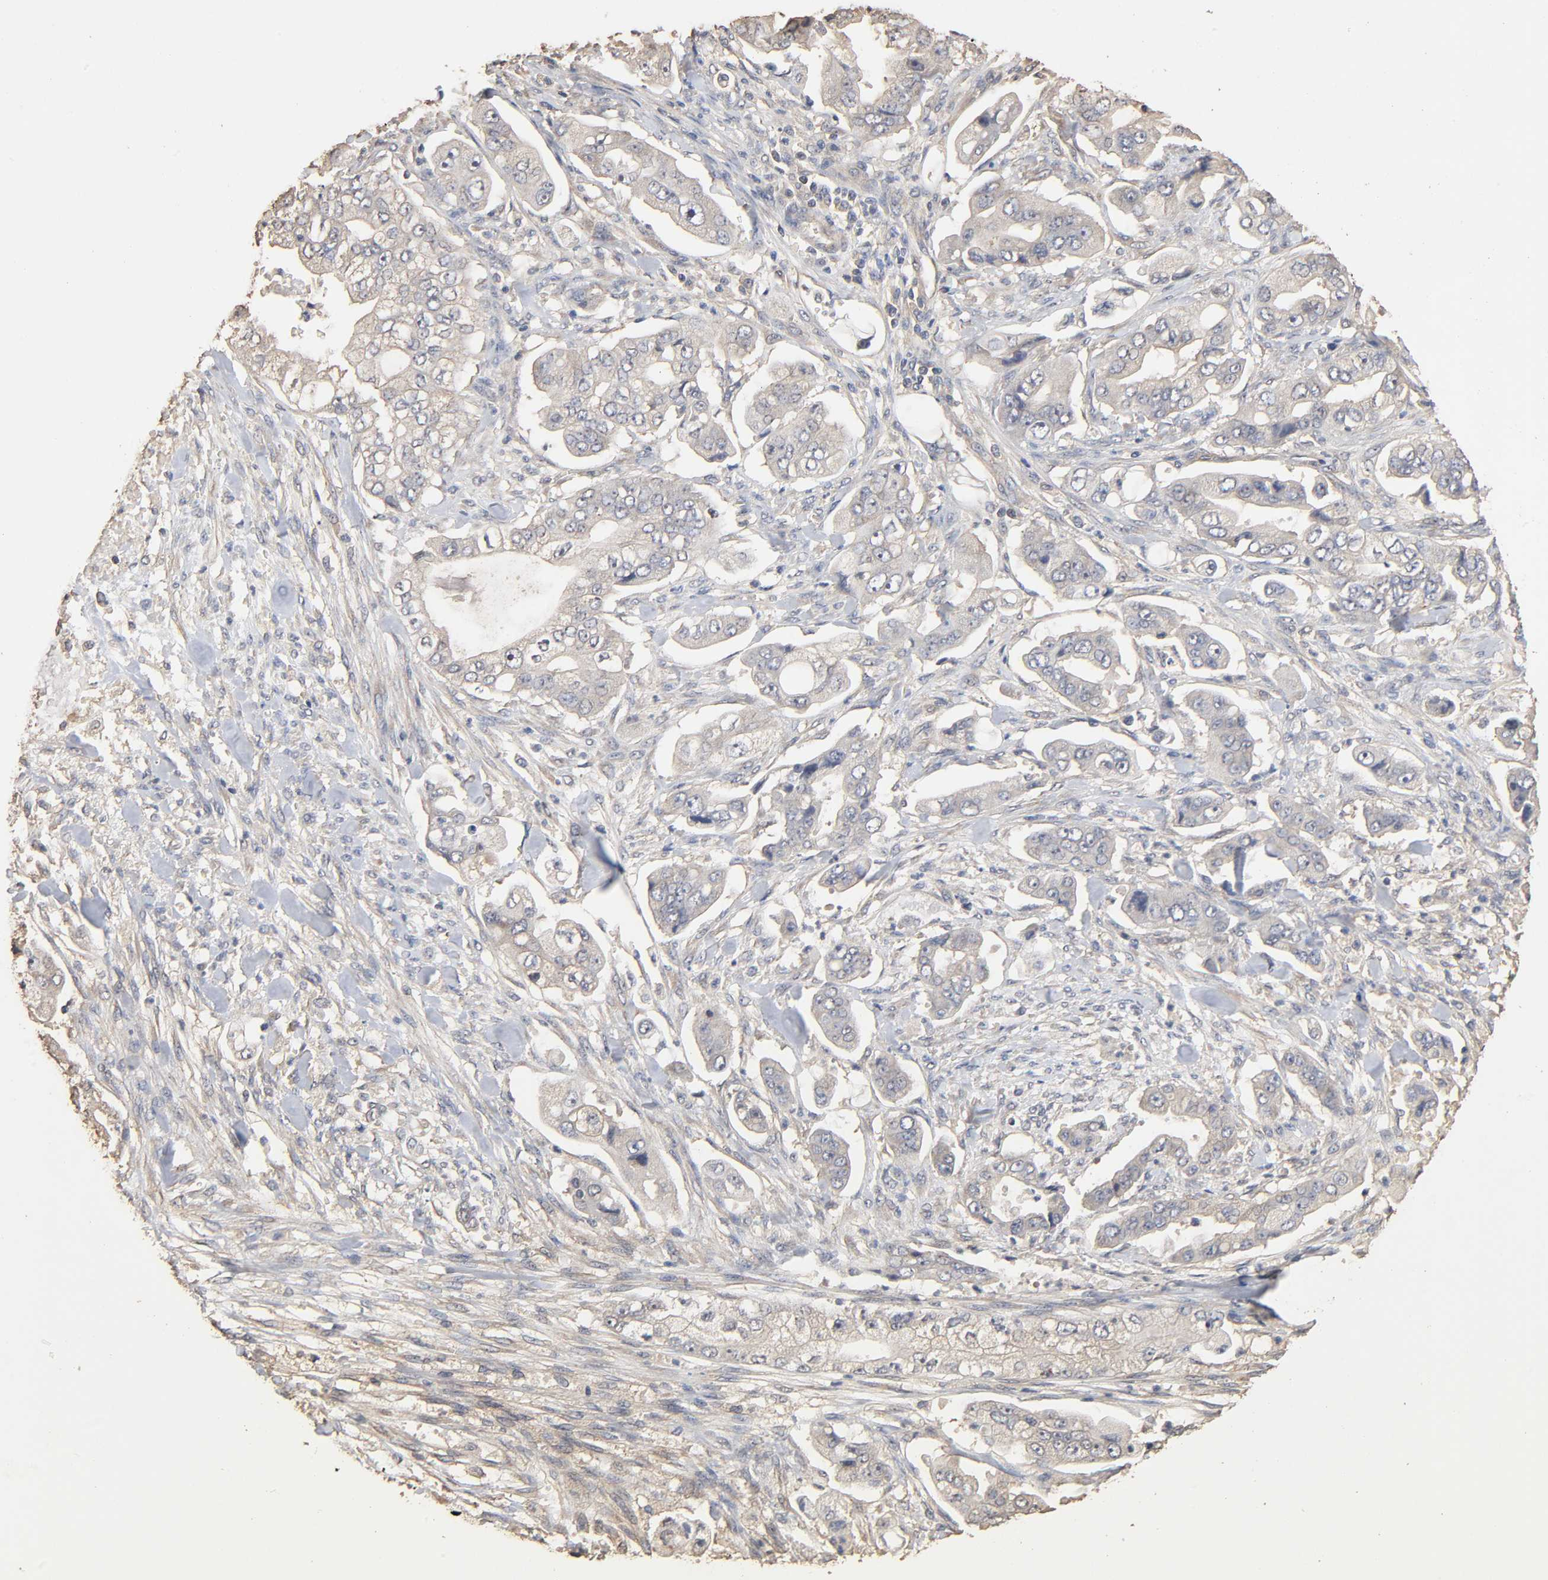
{"staining": {"intensity": "weak", "quantity": "<25%", "location": "cytoplasmic/membranous"}, "tissue": "stomach cancer", "cell_type": "Tumor cells", "image_type": "cancer", "snomed": [{"axis": "morphology", "description": "Adenocarcinoma, NOS"}, {"axis": "topography", "description": "Stomach"}], "caption": "Immunohistochemistry (IHC) histopathology image of neoplastic tissue: adenocarcinoma (stomach) stained with DAB (3,3'-diaminobenzidine) exhibits no significant protein positivity in tumor cells.", "gene": "ARHGEF7", "patient": {"sex": "male", "age": 62}}